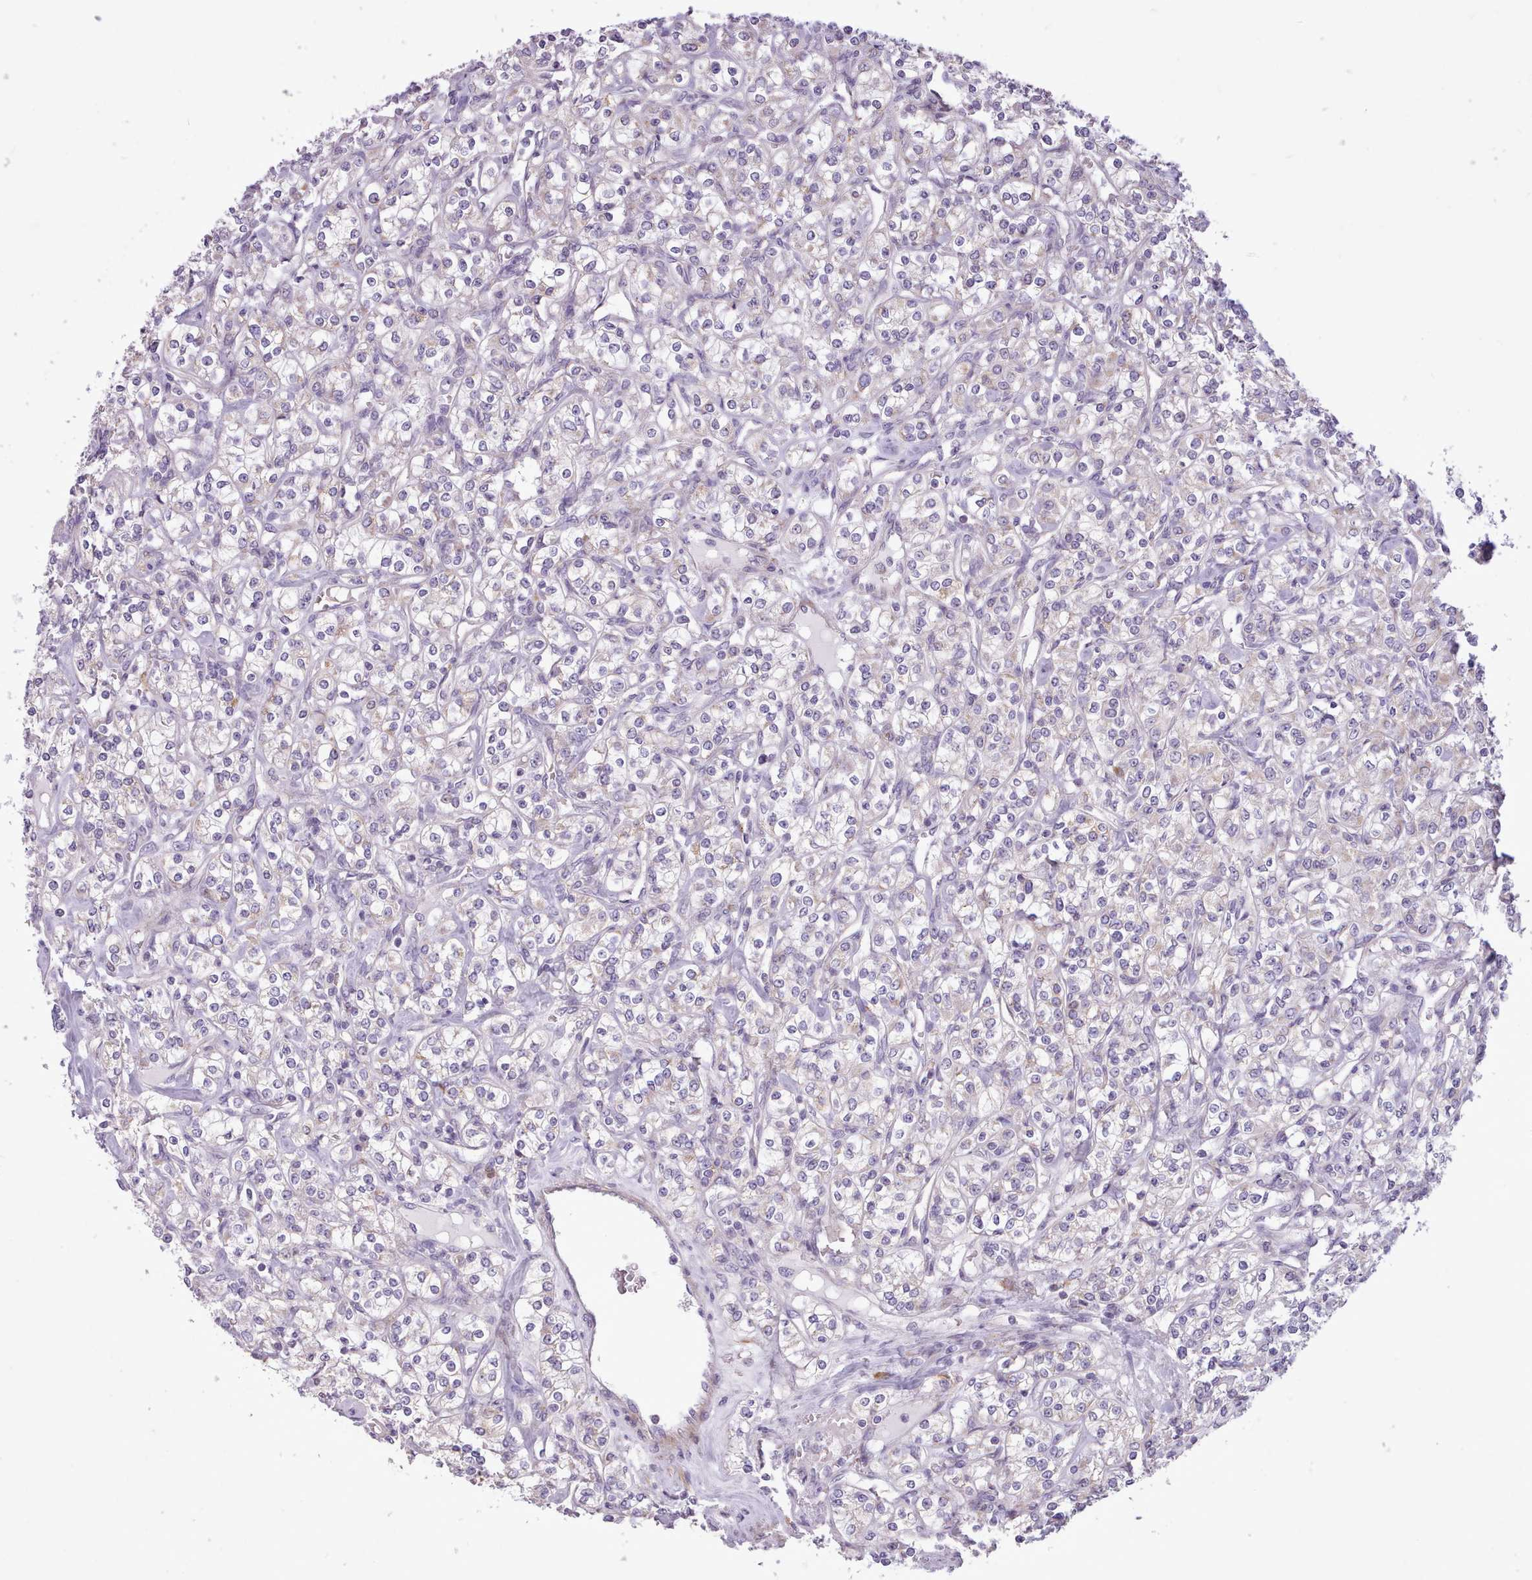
{"staining": {"intensity": "negative", "quantity": "none", "location": "none"}, "tissue": "renal cancer", "cell_type": "Tumor cells", "image_type": "cancer", "snomed": [{"axis": "morphology", "description": "Adenocarcinoma, NOS"}, {"axis": "topography", "description": "Kidney"}], "caption": "High power microscopy image of an immunohistochemistry (IHC) image of renal cancer (adenocarcinoma), revealing no significant positivity in tumor cells.", "gene": "AVL9", "patient": {"sex": "male", "age": 77}}